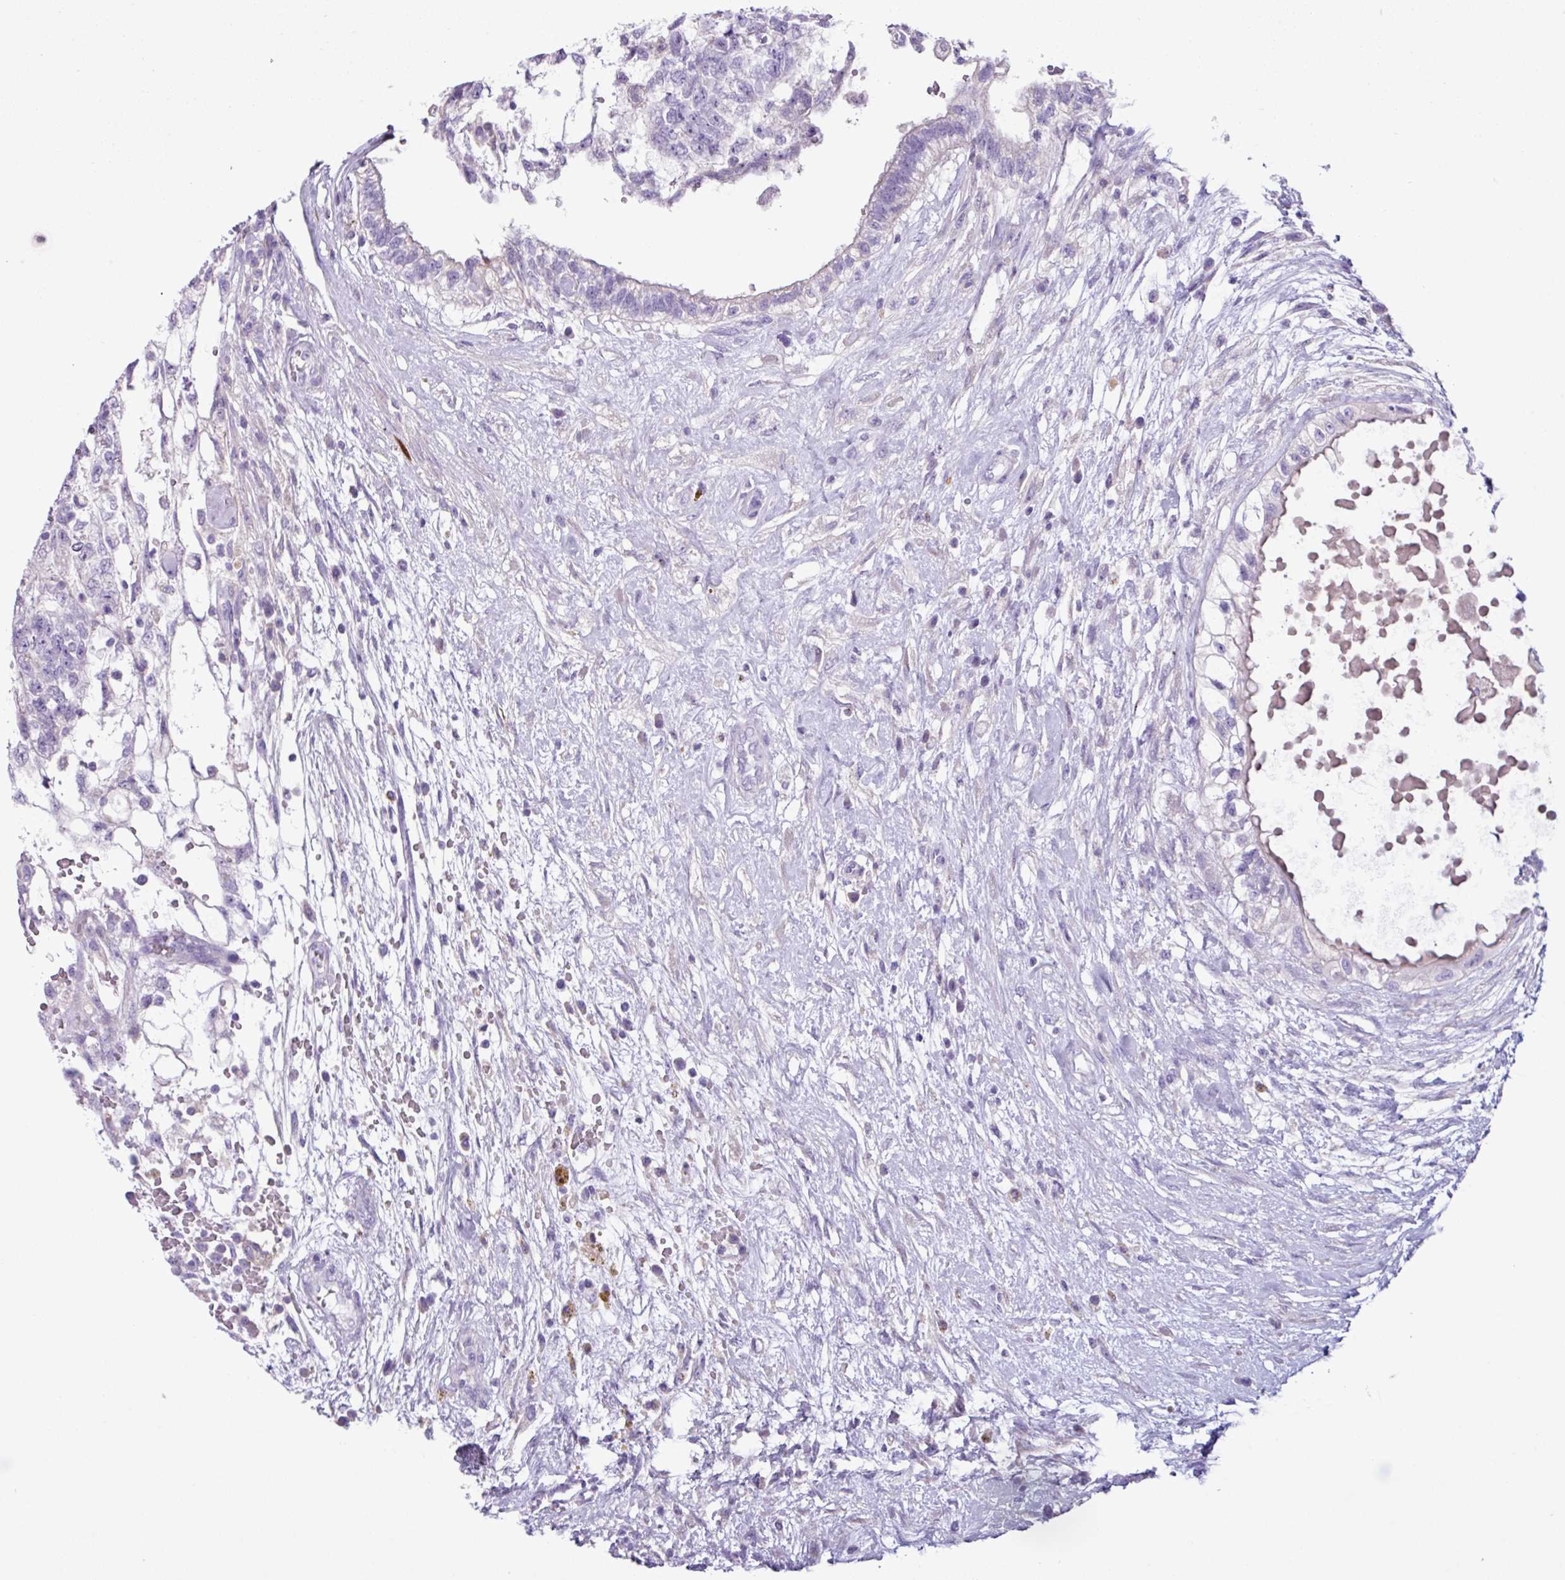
{"staining": {"intensity": "negative", "quantity": "none", "location": "none"}, "tissue": "testis cancer", "cell_type": "Tumor cells", "image_type": "cancer", "snomed": [{"axis": "morphology", "description": "Normal tissue, NOS"}, {"axis": "morphology", "description": "Carcinoma, Embryonal, NOS"}, {"axis": "topography", "description": "Testis"}], "caption": "Image shows no significant protein staining in tumor cells of testis embryonal carcinoma. (DAB immunohistochemistry visualized using brightfield microscopy, high magnification).", "gene": "CYSTM1", "patient": {"sex": "male", "age": 32}}